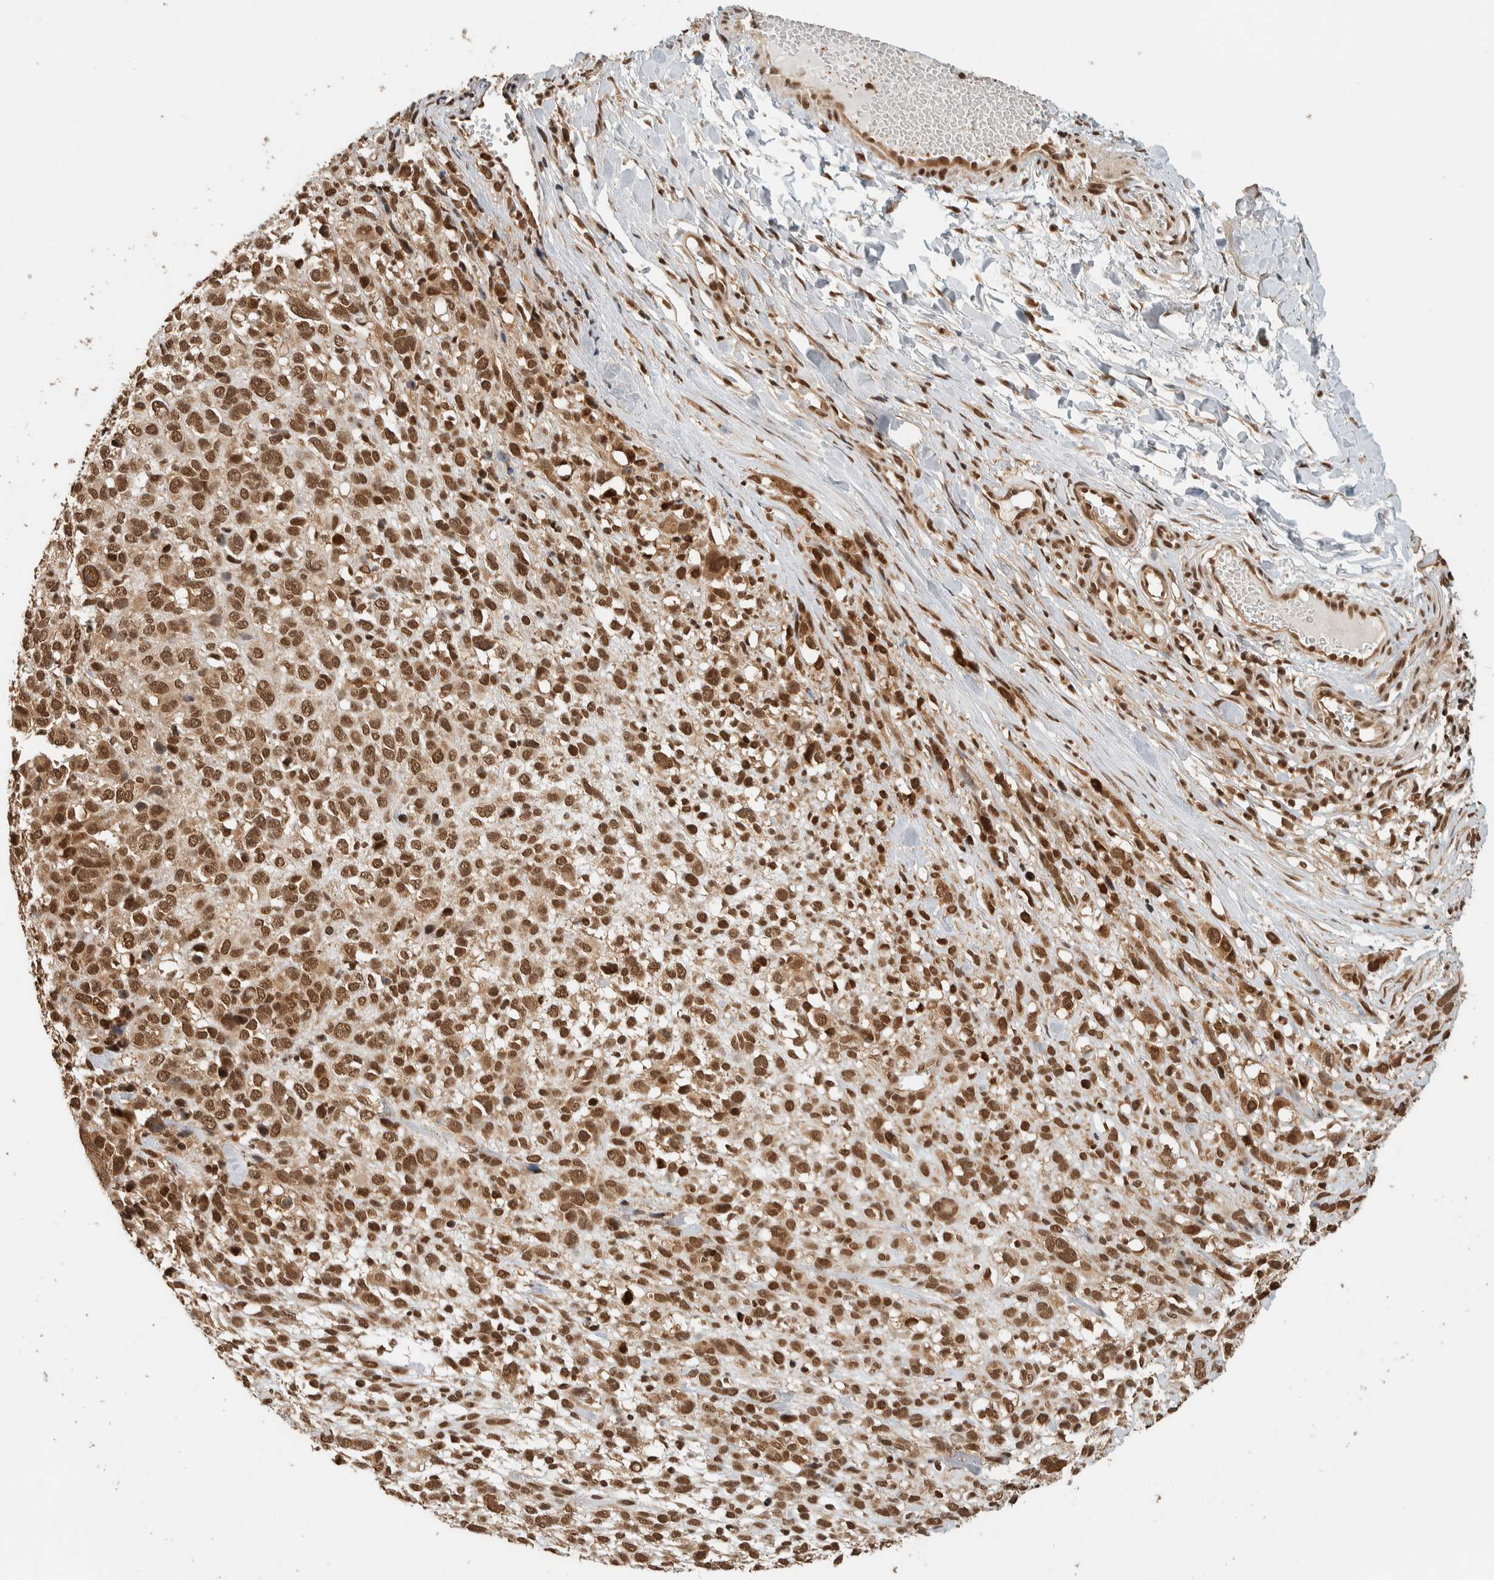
{"staining": {"intensity": "strong", "quantity": ">75%", "location": "nuclear"}, "tissue": "melanoma", "cell_type": "Tumor cells", "image_type": "cancer", "snomed": [{"axis": "morphology", "description": "Malignant melanoma, NOS"}, {"axis": "topography", "description": "Skin"}], "caption": "Immunohistochemistry histopathology image of neoplastic tissue: malignant melanoma stained using immunohistochemistry (IHC) shows high levels of strong protein expression localized specifically in the nuclear of tumor cells, appearing as a nuclear brown color.", "gene": "ZBTB2", "patient": {"sex": "female", "age": 55}}